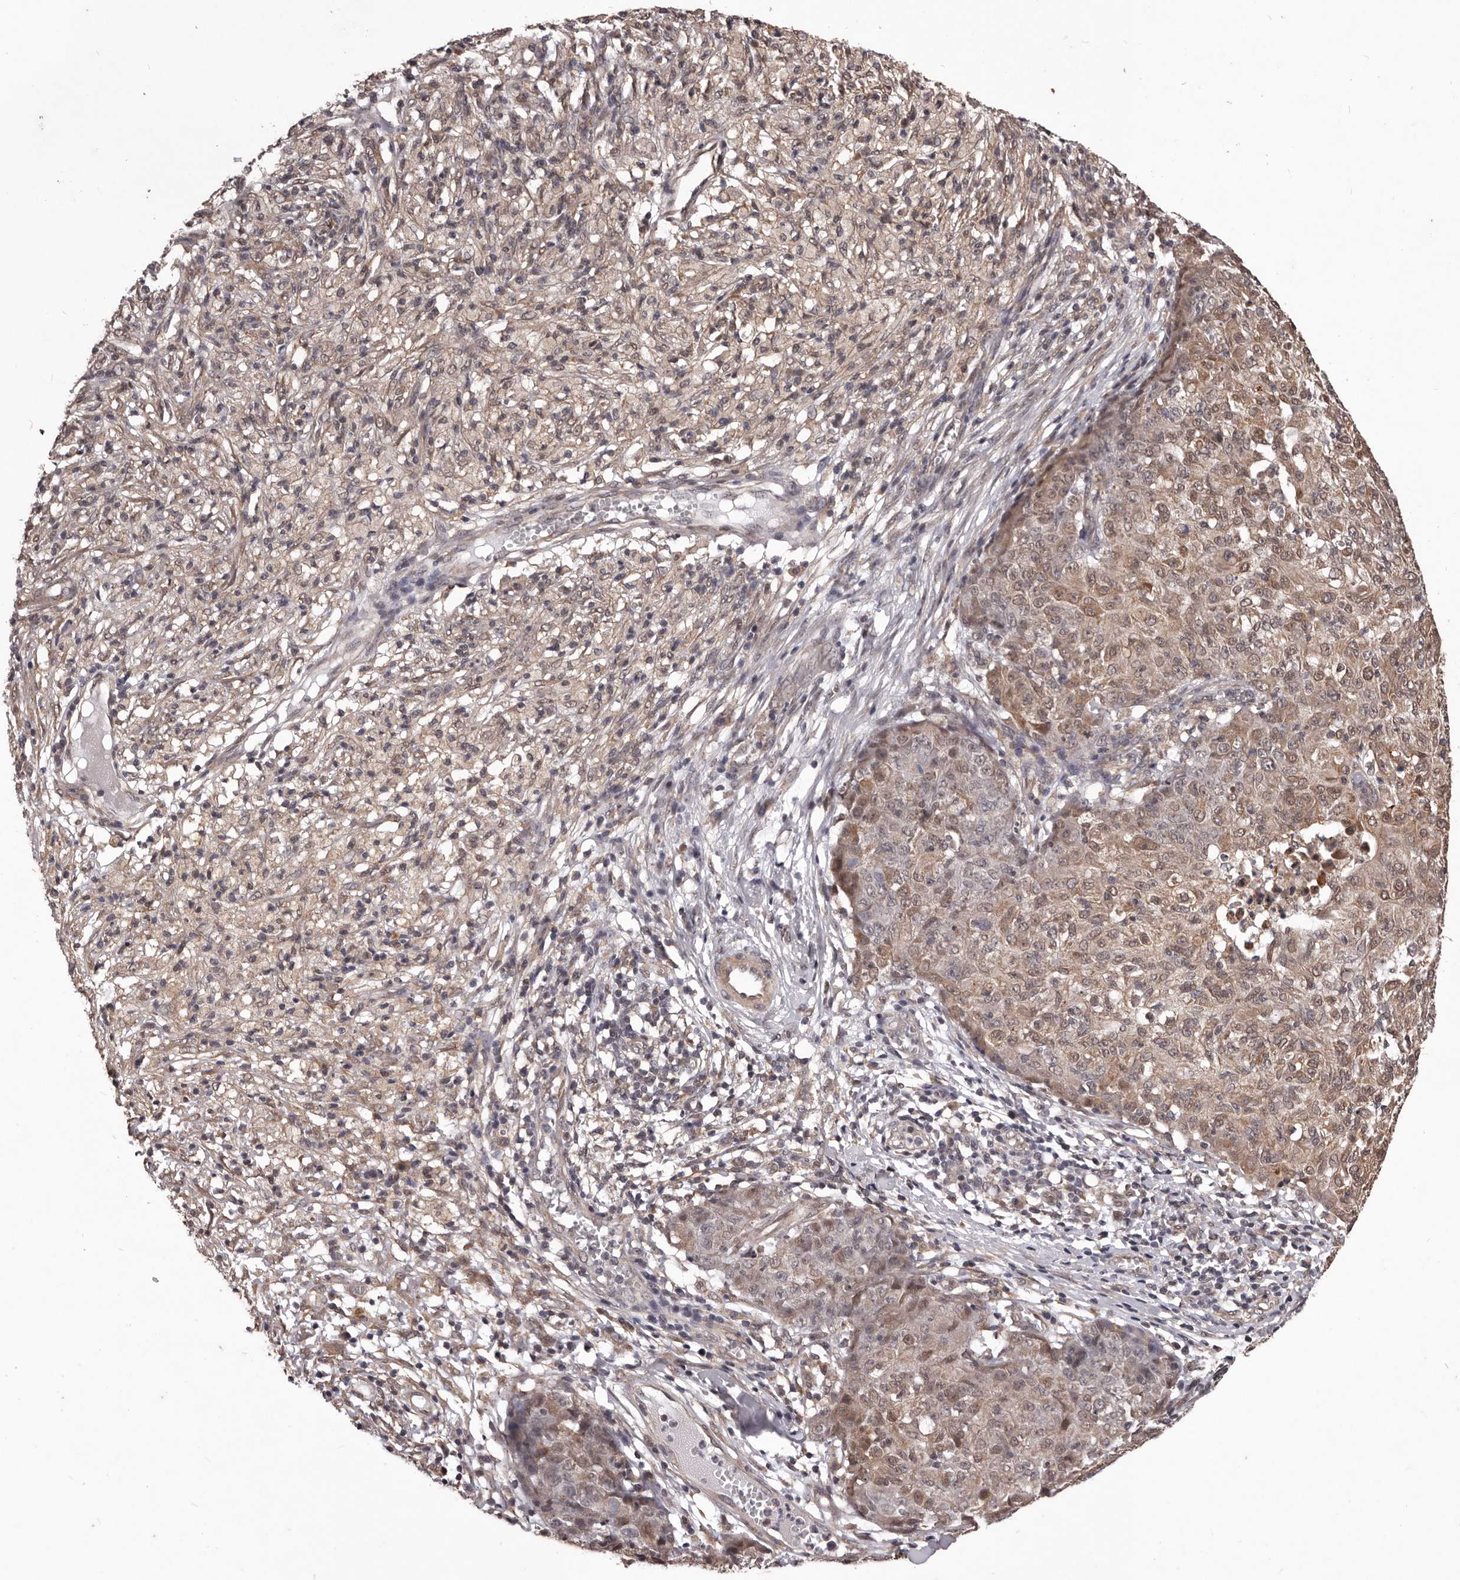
{"staining": {"intensity": "weak", "quantity": ">75%", "location": "cytoplasmic/membranous,nuclear"}, "tissue": "ovarian cancer", "cell_type": "Tumor cells", "image_type": "cancer", "snomed": [{"axis": "morphology", "description": "Carcinoma, endometroid"}, {"axis": "topography", "description": "Ovary"}], "caption": "An immunohistochemistry (IHC) image of tumor tissue is shown. Protein staining in brown labels weak cytoplasmic/membranous and nuclear positivity in endometroid carcinoma (ovarian) within tumor cells.", "gene": "CELF3", "patient": {"sex": "female", "age": 42}}